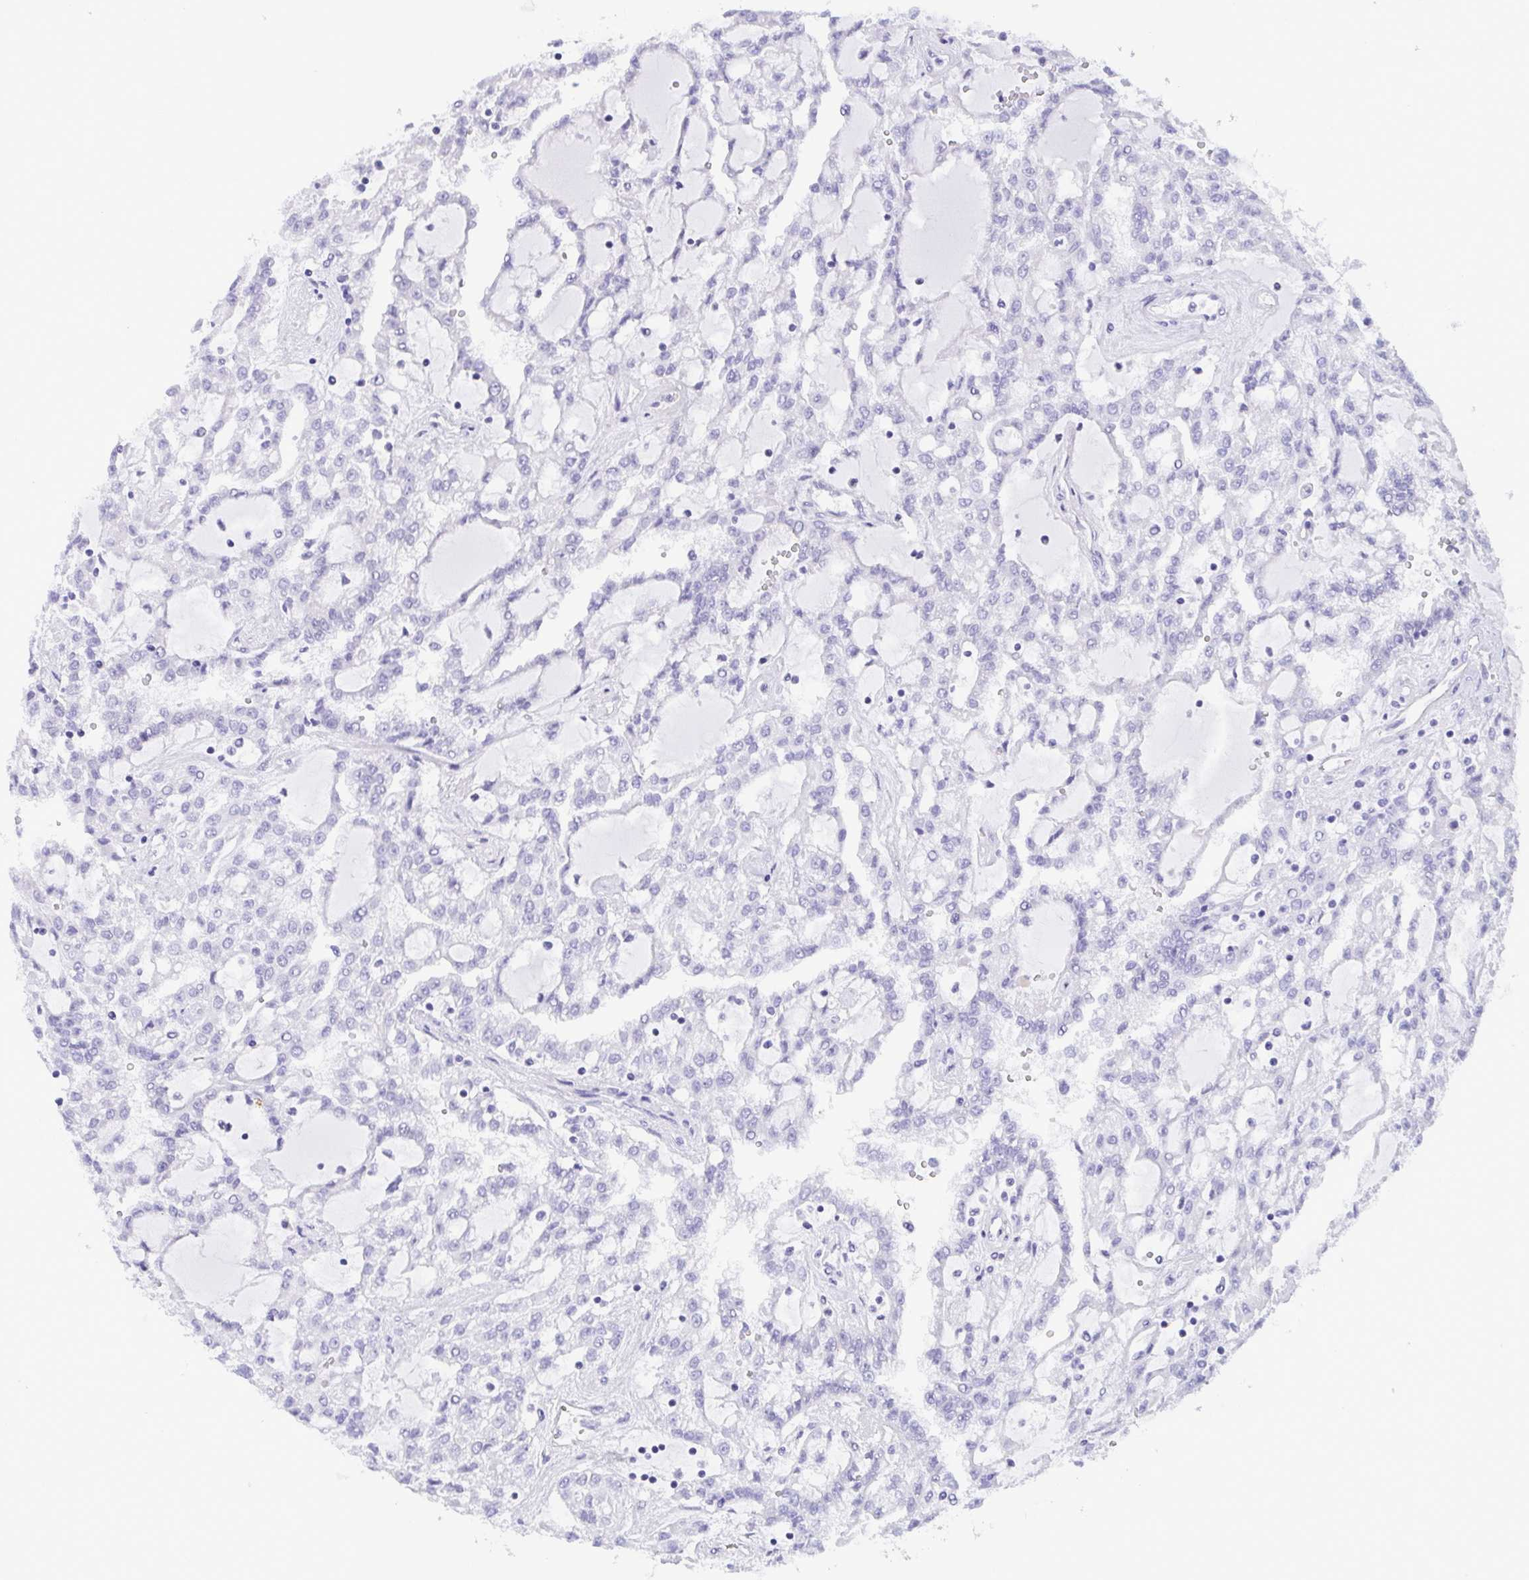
{"staining": {"intensity": "negative", "quantity": "none", "location": "none"}, "tissue": "renal cancer", "cell_type": "Tumor cells", "image_type": "cancer", "snomed": [{"axis": "morphology", "description": "Adenocarcinoma, NOS"}, {"axis": "topography", "description": "Kidney"}], "caption": "This is an immunohistochemistry histopathology image of human adenocarcinoma (renal). There is no expression in tumor cells.", "gene": "MYL7", "patient": {"sex": "male", "age": 63}}